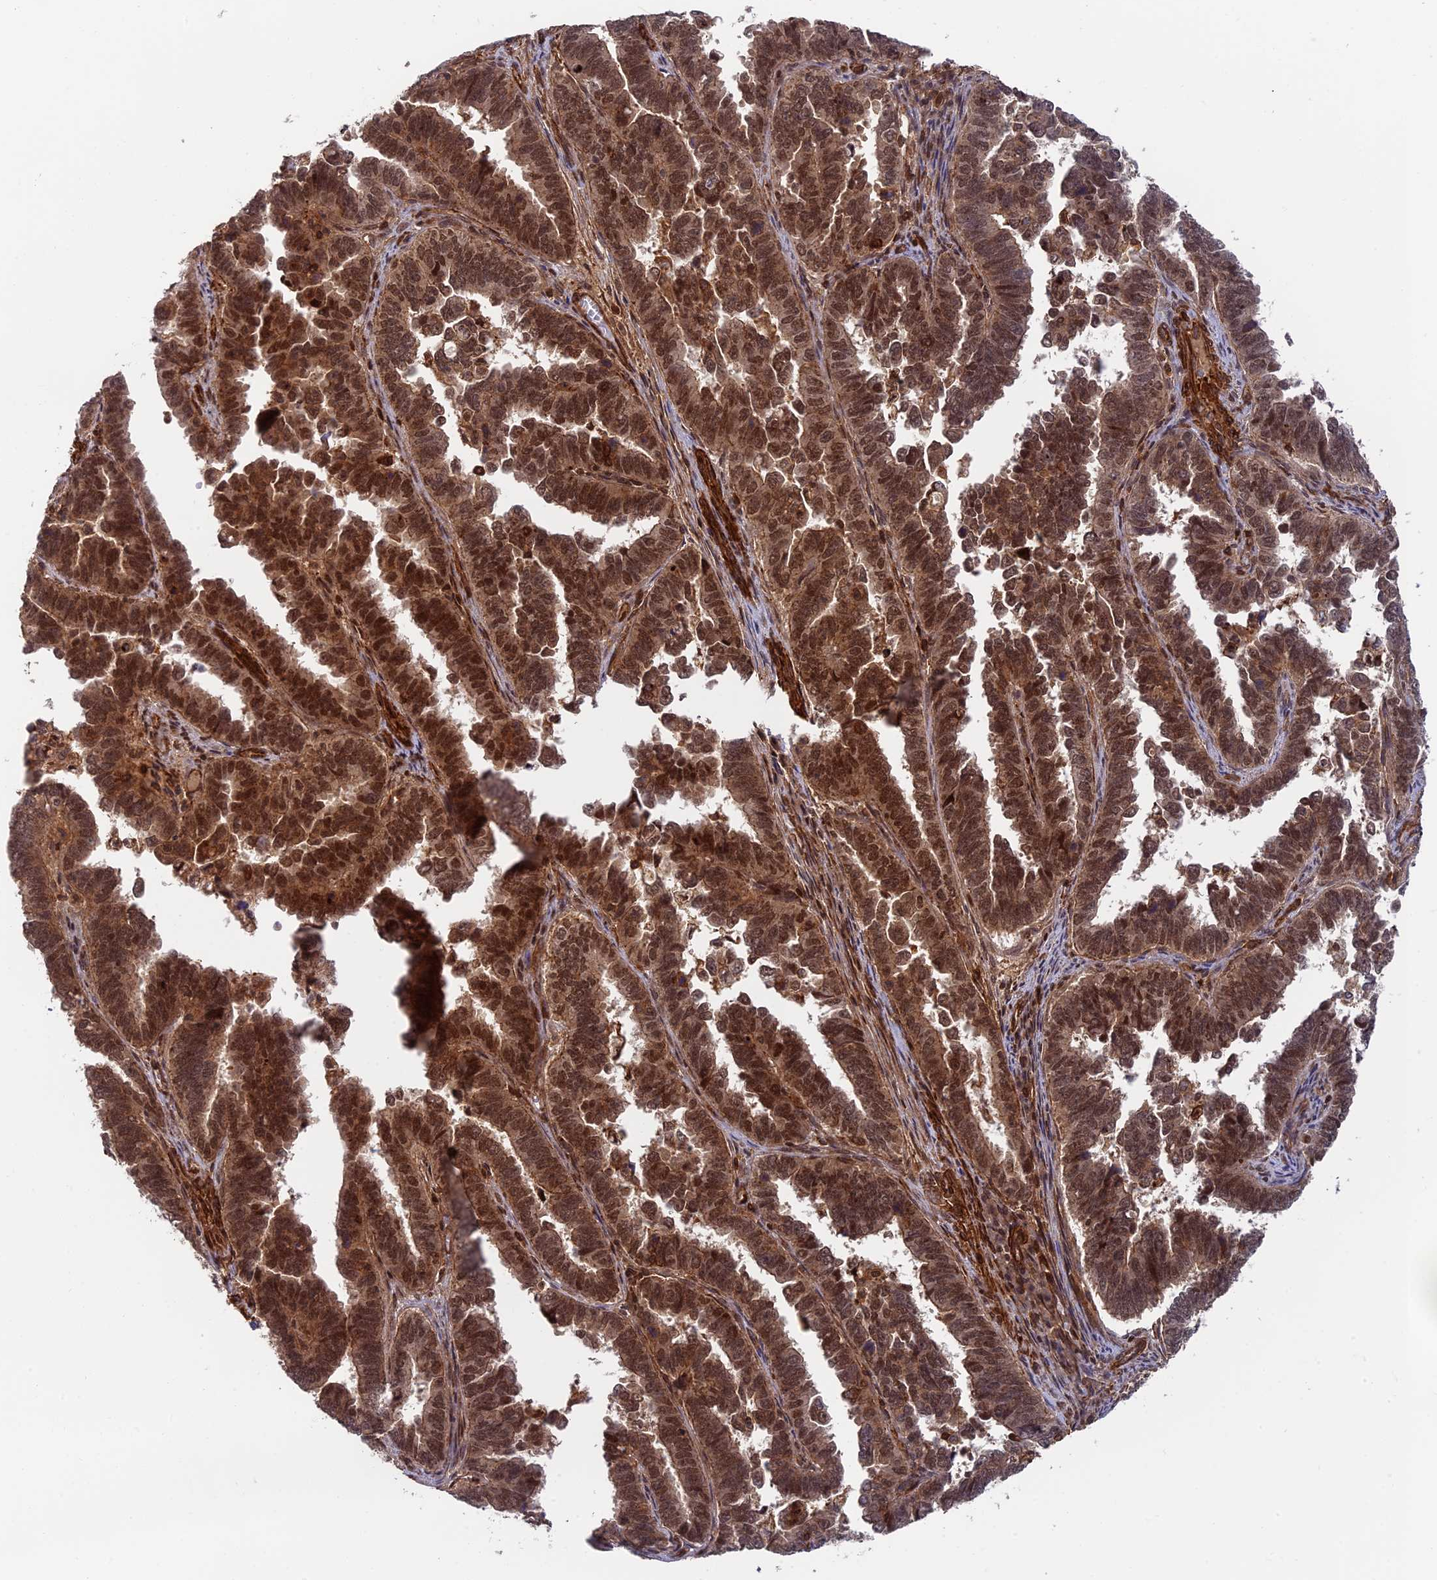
{"staining": {"intensity": "strong", "quantity": ">75%", "location": "cytoplasmic/membranous,nuclear"}, "tissue": "endometrial cancer", "cell_type": "Tumor cells", "image_type": "cancer", "snomed": [{"axis": "morphology", "description": "Adenocarcinoma, NOS"}, {"axis": "topography", "description": "Endometrium"}], "caption": "Adenocarcinoma (endometrial) stained with immunohistochemistry demonstrates strong cytoplasmic/membranous and nuclear staining in approximately >75% of tumor cells. Nuclei are stained in blue.", "gene": "OSBPL1A", "patient": {"sex": "female", "age": 75}}